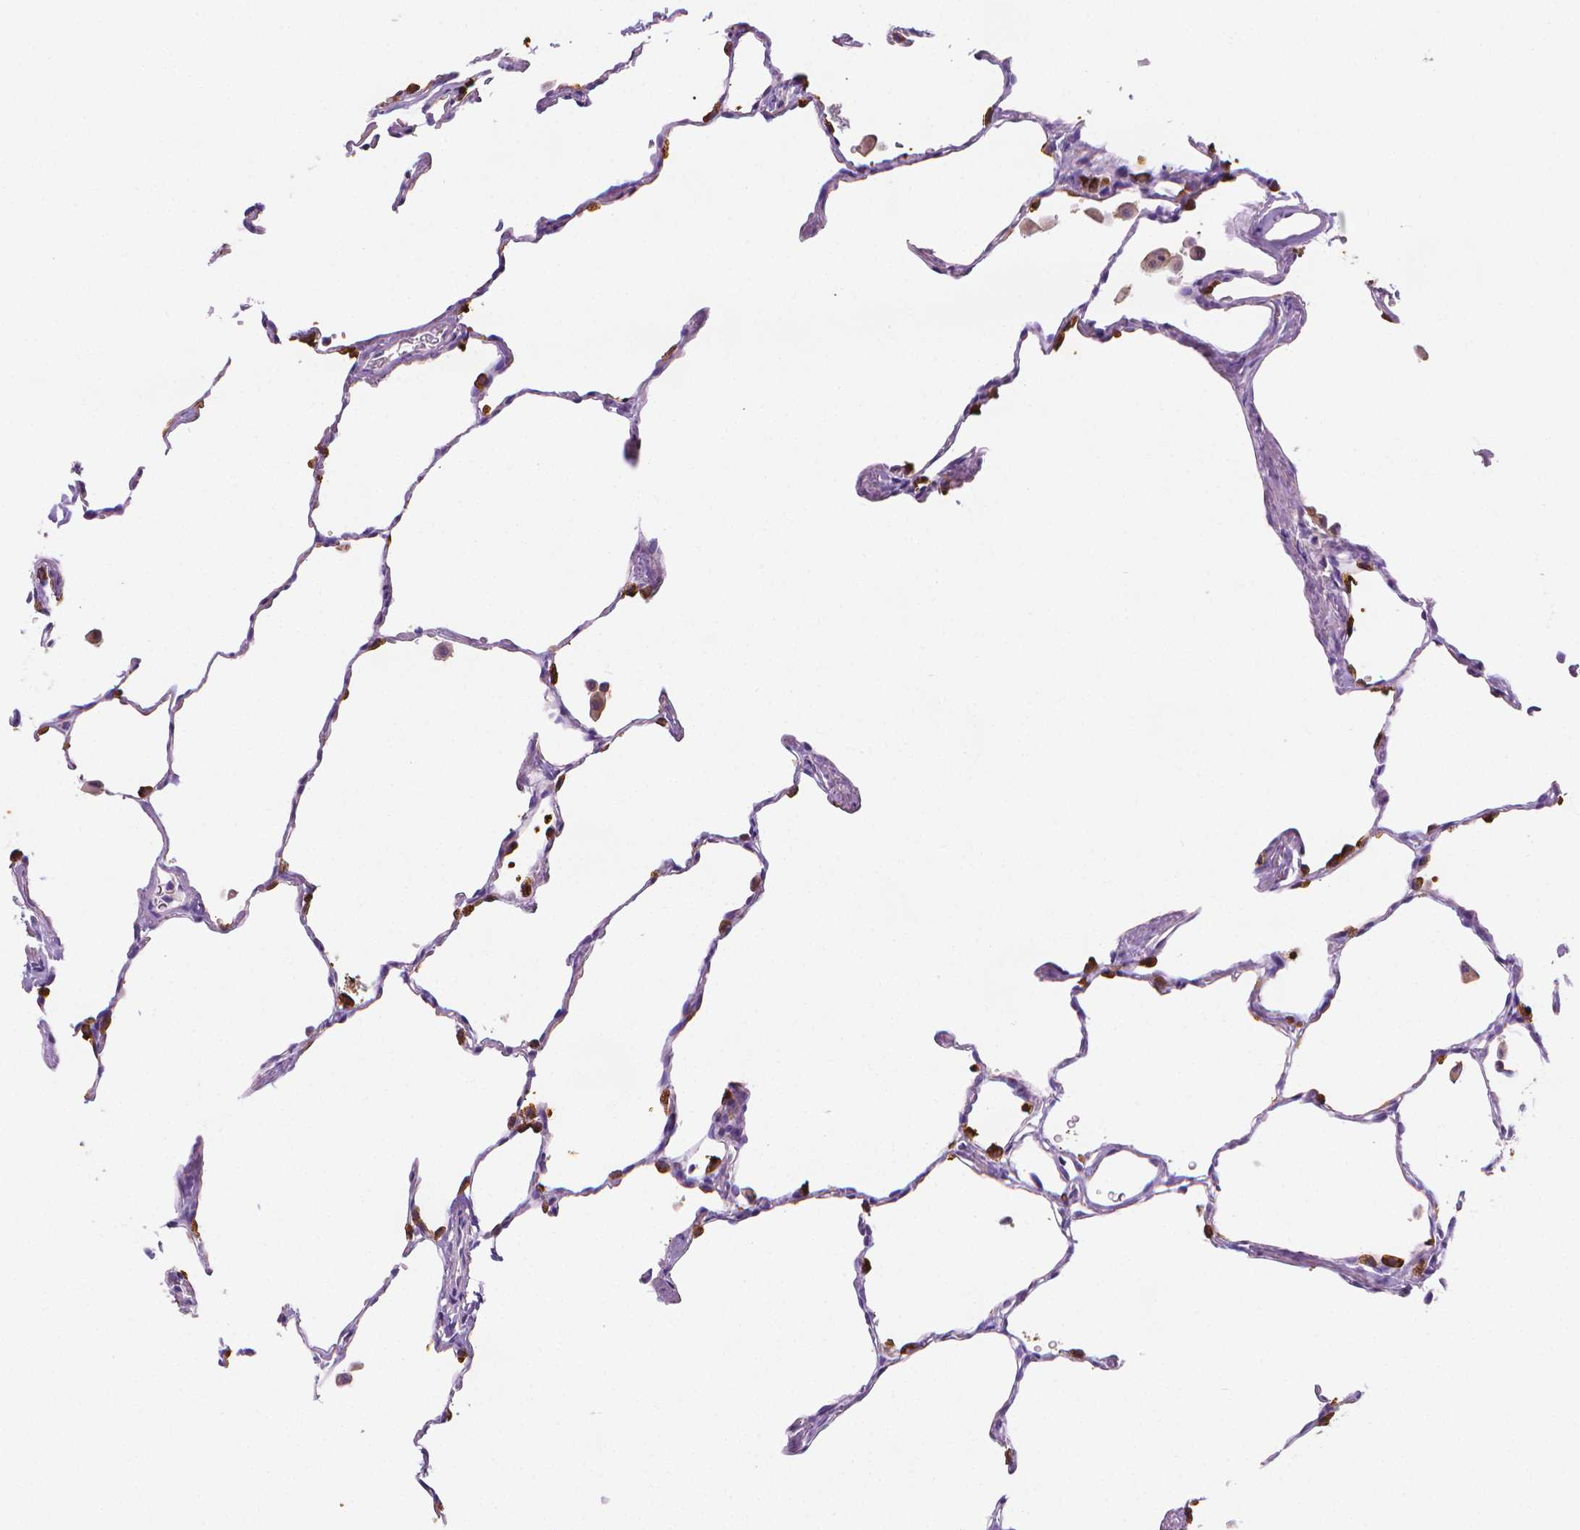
{"staining": {"intensity": "strong", "quantity": "<25%", "location": "cytoplasmic/membranous"}, "tissue": "lung", "cell_type": "Alveolar cells", "image_type": "normal", "snomed": [{"axis": "morphology", "description": "Normal tissue, NOS"}, {"axis": "topography", "description": "Lung"}], "caption": "Lung stained with DAB immunohistochemistry (IHC) shows medium levels of strong cytoplasmic/membranous expression in about <25% of alveolar cells. The protein of interest is stained brown, and the nuclei are stained in blue (DAB IHC with brightfield microscopy, high magnification).", "gene": "FASN", "patient": {"sex": "female", "age": 47}}